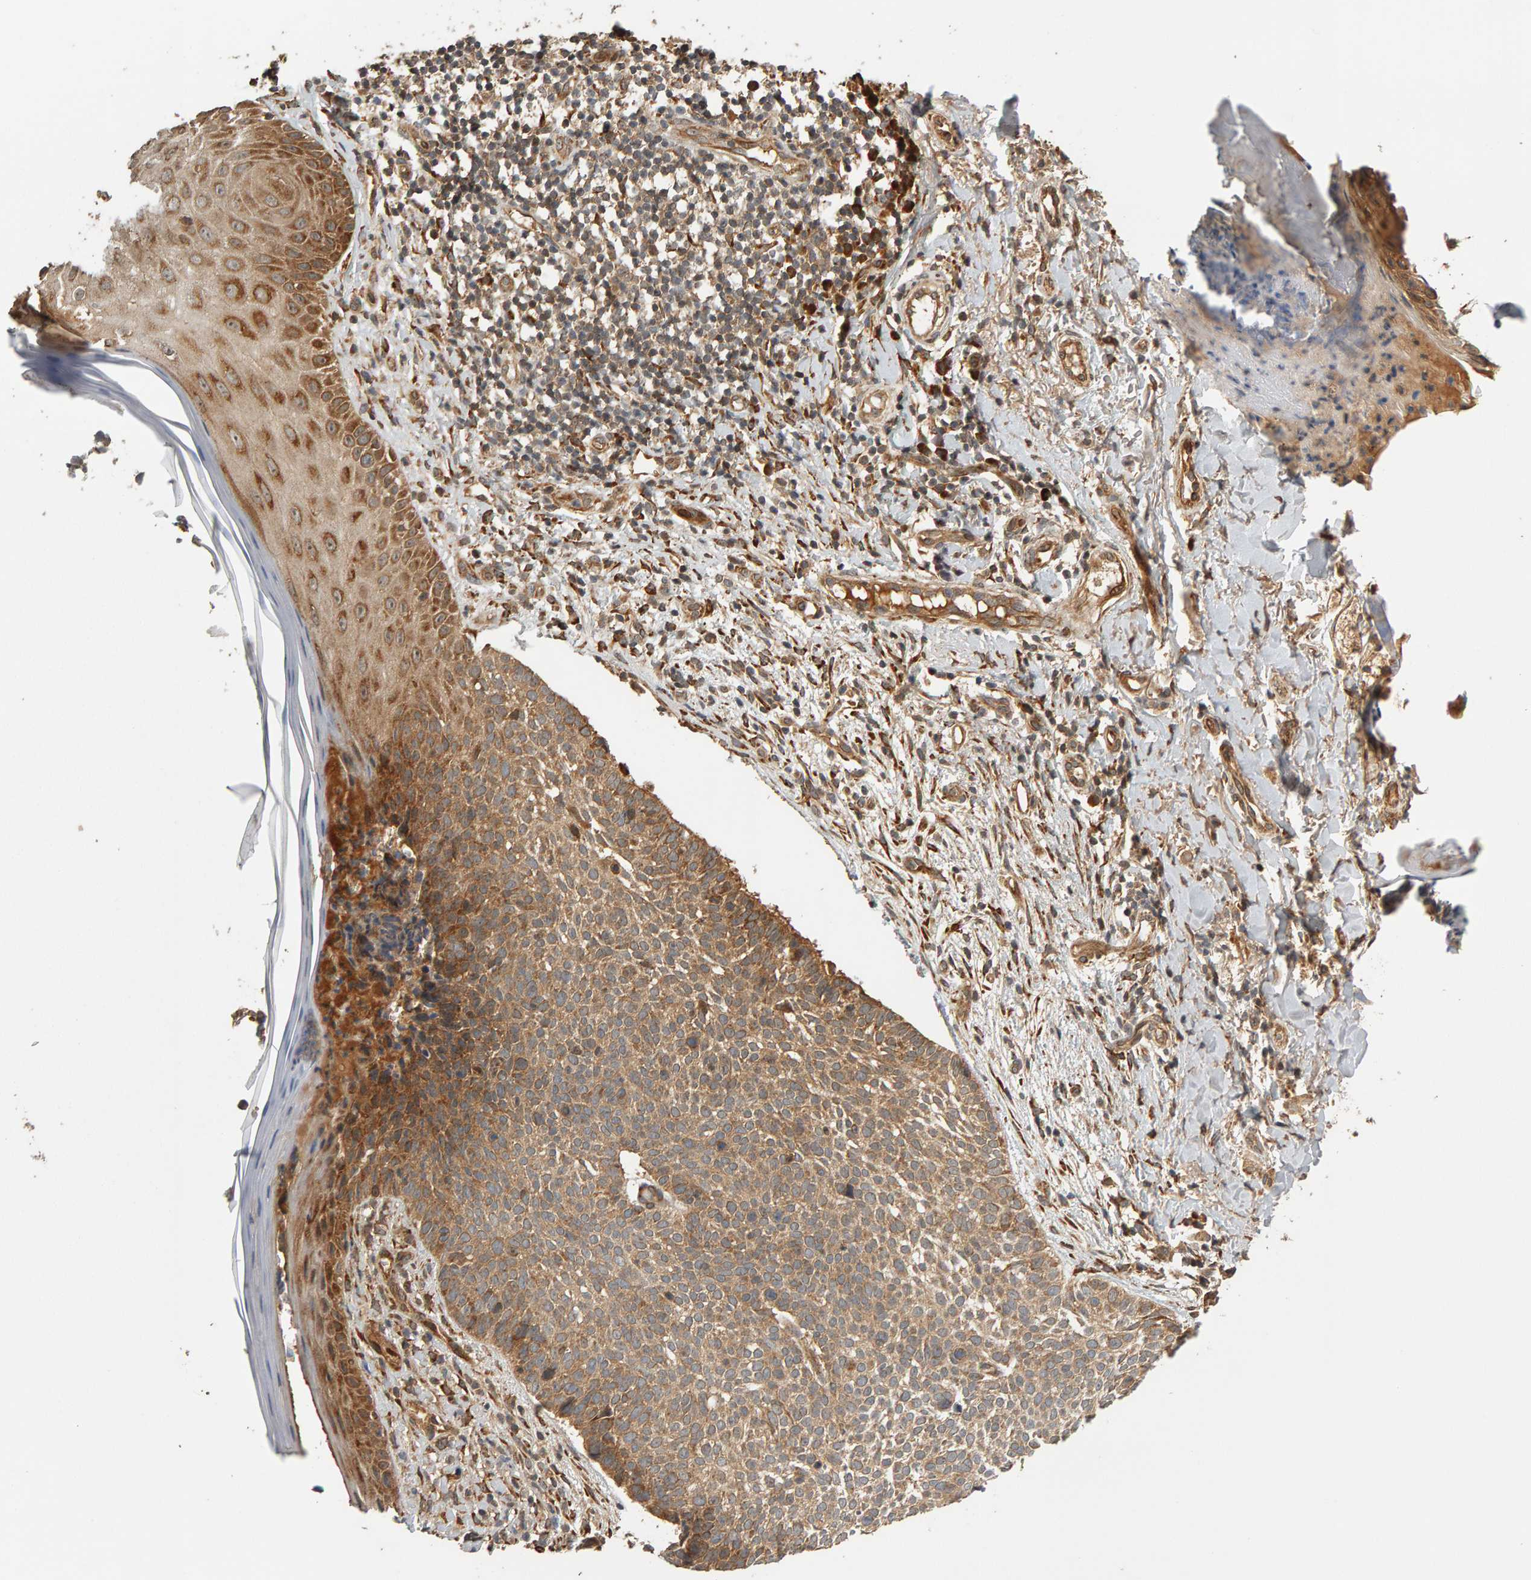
{"staining": {"intensity": "moderate", "quantity": ">75%", "location": "cytoplasmic/membranous"}, "tissue": "skin cancer", "cell_type": "Tumor cells", "image_type": "cancer", "snomed": [{"axis": "morphology", "description": "Normal tissue, NOS"}, {"axis": "morphology", "description": "Basal cell carcinoma"}, {"axis": "topography", "description": "Skin"}], "caption": "Immunohistochemistry histopathology image of human basal cell carcinoma (skin) stained for a protein (brown), which exhibits medium levels of moderate cytoplasmic/membranous positivity in approximately >75% of tumor cells.", "gene": "ZFAND1", "patient": {"sex": "male", "age": 67}}